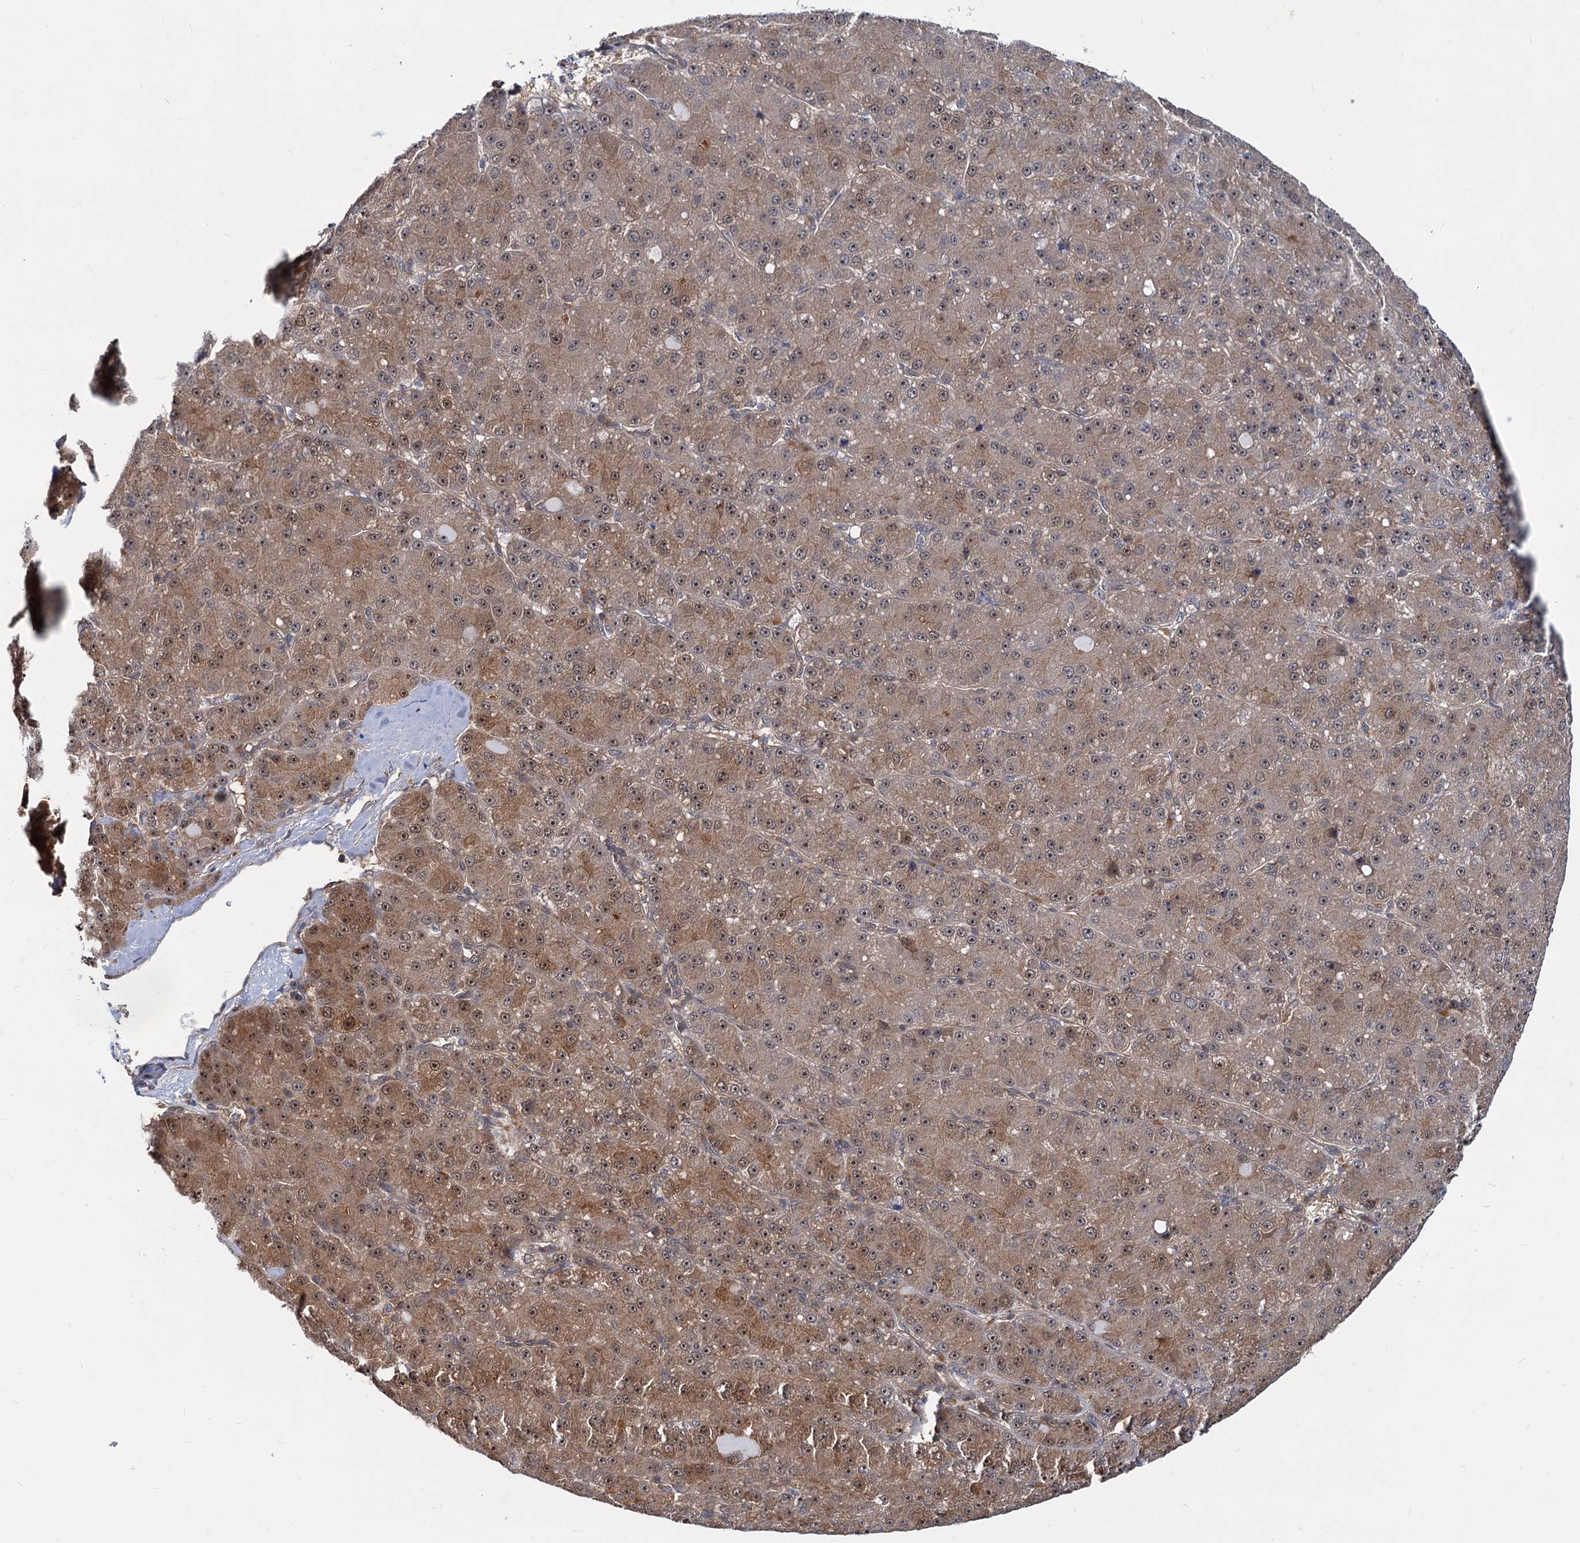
{"staining": {"intensity": "moderate", "quantity": ">75%", "location": "cytoplasmic/membranous,nuclear"}, "tissue": "liver cancer", "cell_type": "Tumor cells", "image_type": "cancer", "snomed": [{"axis": "morphology", "description": "Carcinoma, Hepatocellular, NOS"}, {"axis": "topography", "description": "Liver"}], "caption": "This is an image of immunohistochemistry (IHC) staining of hepatocellular carcinoma (liver), which shows moderate staining in the cytoplasmic/membranous and nuclear of tumor cells.", "gene": "SNX15", "patient": {"sex": "male", "age": 67}}